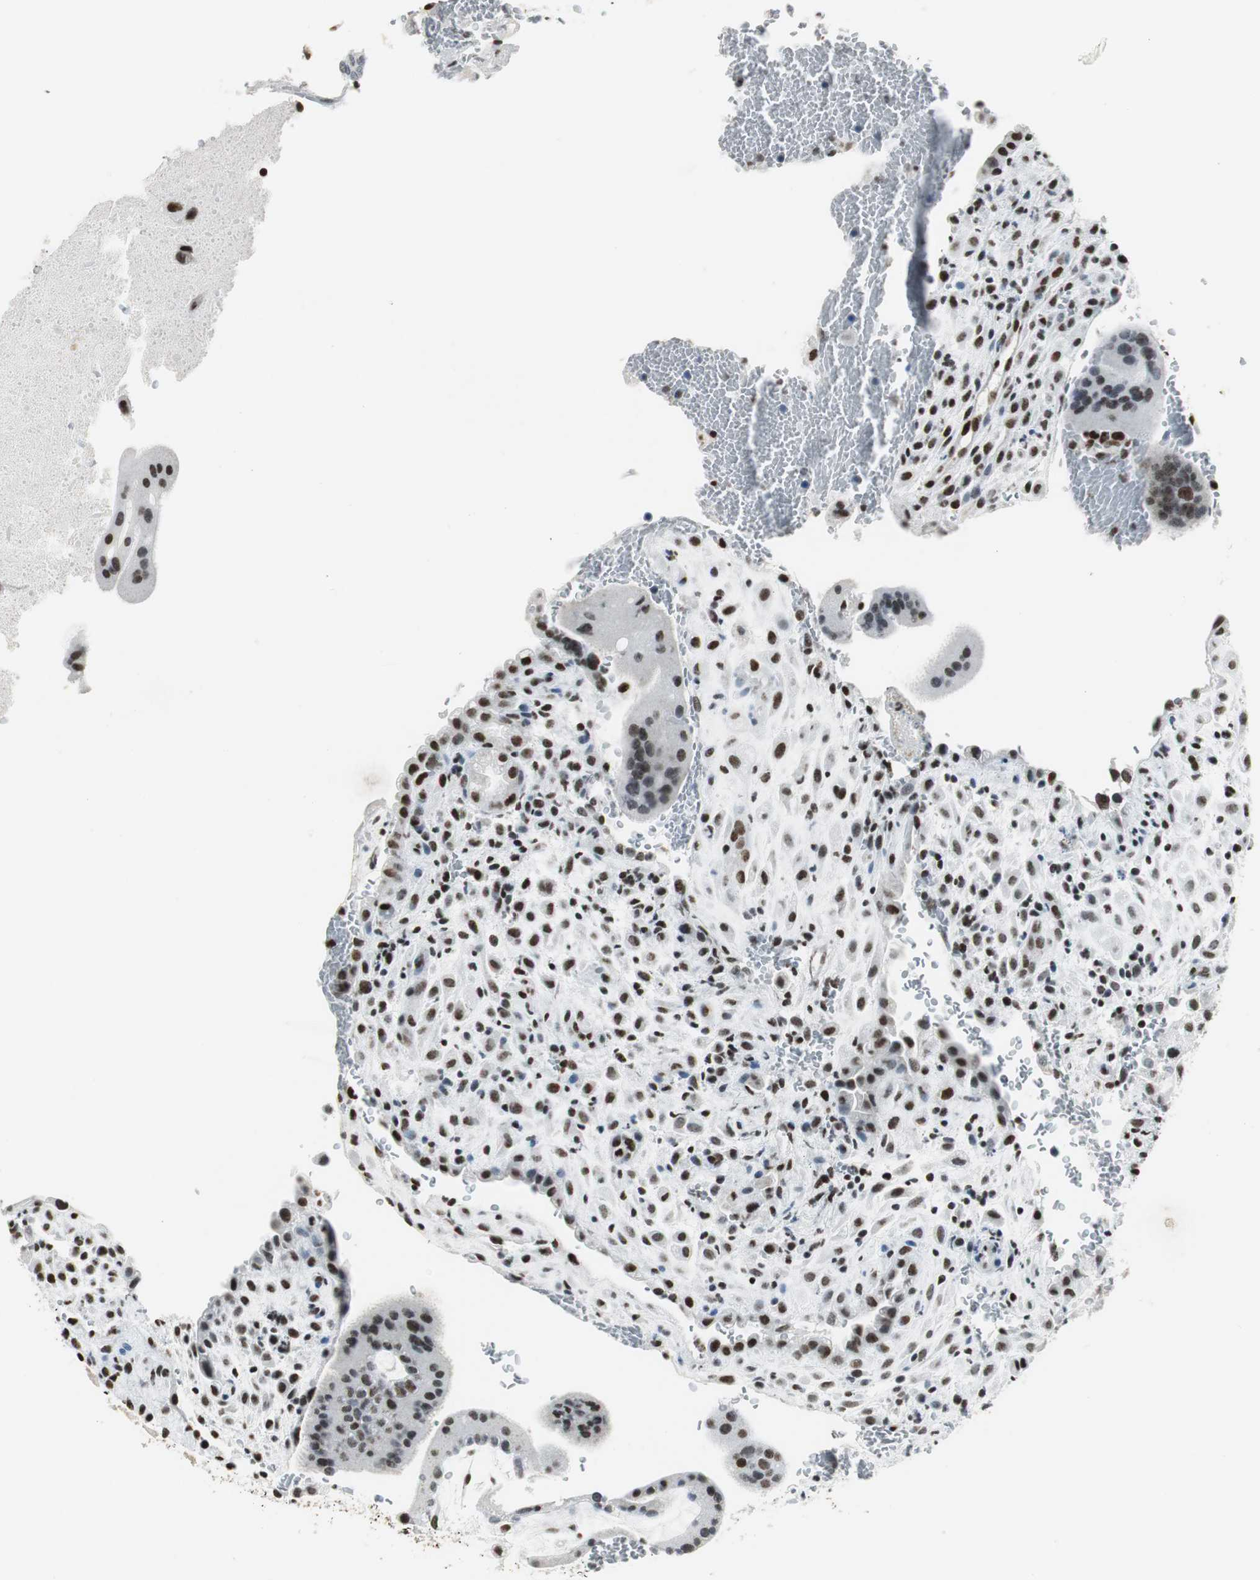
{"staining": {"intensity": "moderate", "quantity": ">75%", "location": "nuclear"}, "tissue": "placenta", "cell_type": "Decidual cells", "image_type": "normal", "snomed": [{"axis": "morphology", "description": "Normal tissue, NOS"}, {"axis": "topography", "description": "Placenta"}], "caption": "The immunohistochemical stain shows moderate nuclear expression in decidual cells of unremarkable placenta.", "gene": "RBBP4", "patient": {"sex": "female", "age": 35}}